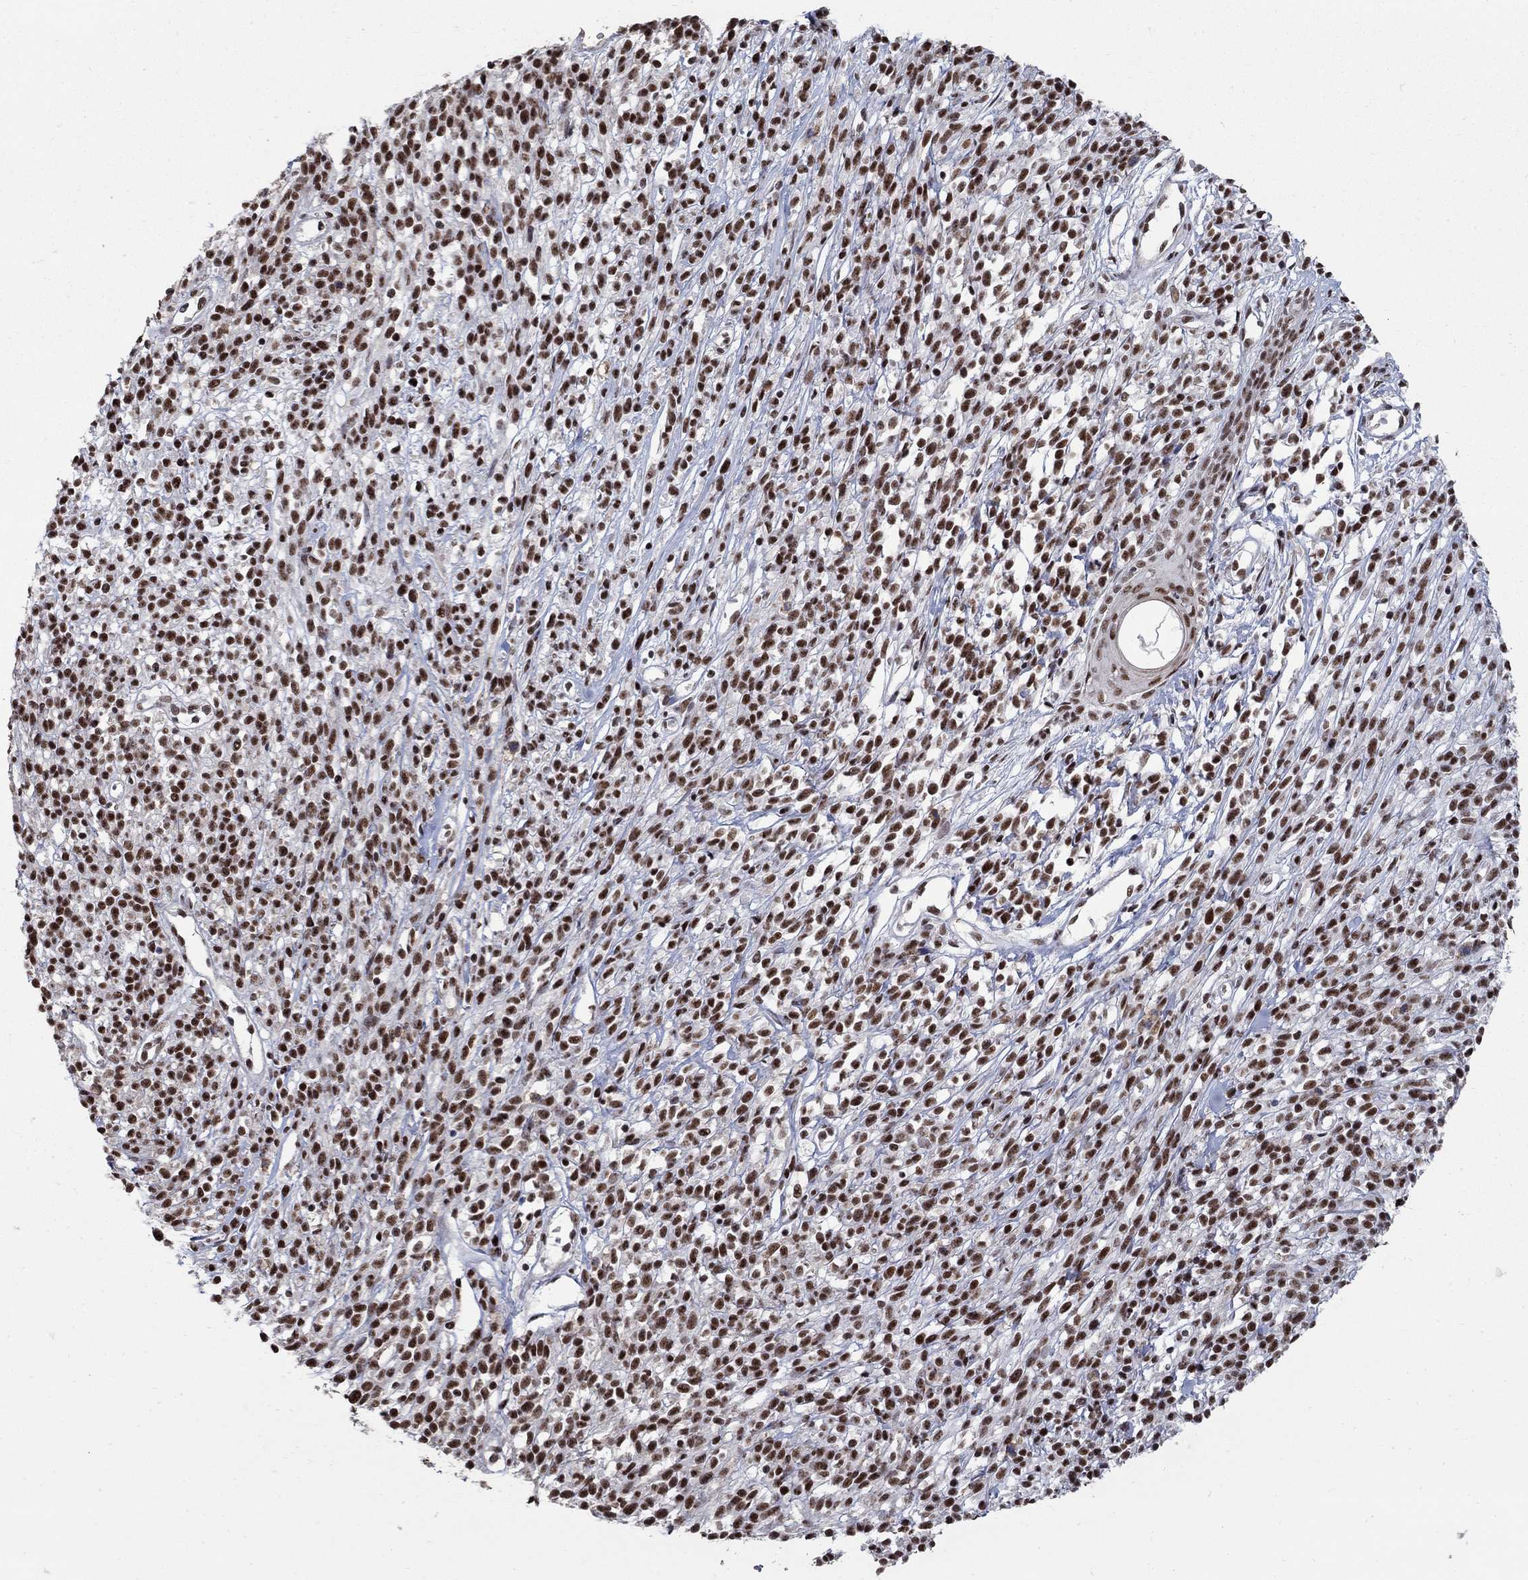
{"staining": {"intensity": "strong", "quantity": ">75%", "location": "nuclear"}, "tissue": "melanoma", "cell_type": "Tumor cells", "image_type": "cancer", "snomed": [{"axis": "morphology", "description": "Malignant melanoma, NOS"}, {"axis": "topography", "description": "Skin"}, {"axis": "topography", "description": "Skin of trunk"}], "caption": "Malignant melanoma tissue displays strong nuclear positivity in approximately >75% of tumor cells, visualized by immunohistochemistry.", "gene": "PNISR", "patient": {"sex": "male", "age": 74}}